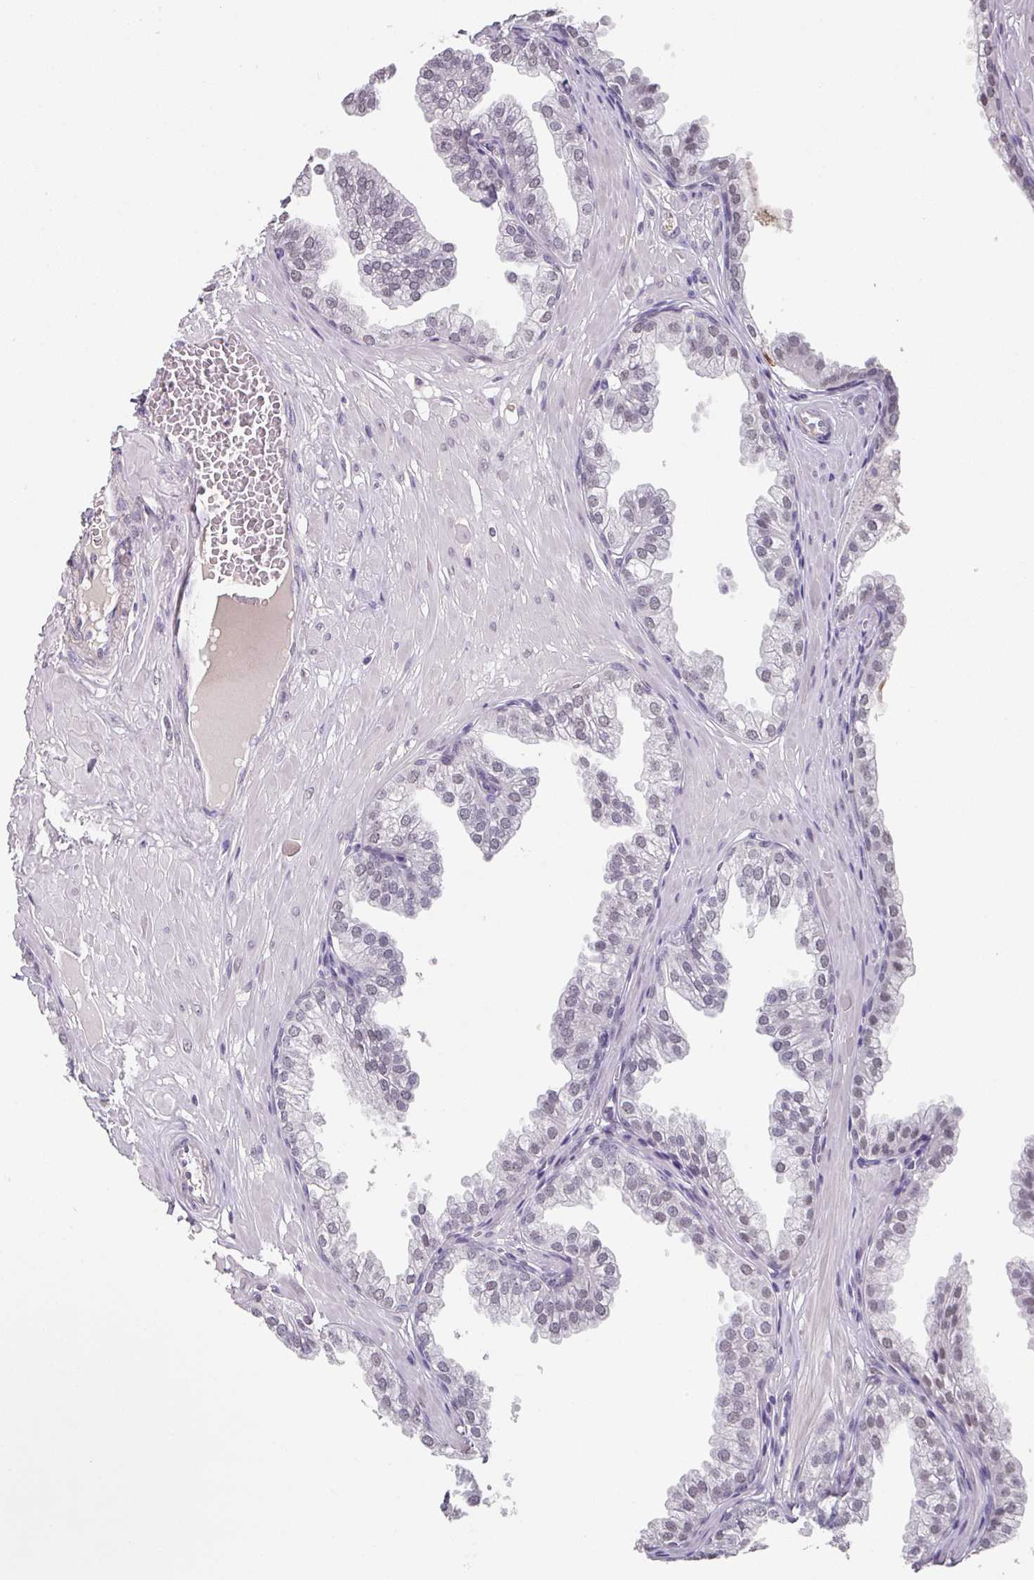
{"staining": {"intensity": "negative", "quantity": "none", "location": "none"}, "tissue": "prostate", "cell_type": "Glandular cells", "image_type": "normal", "snomed": [{"axis": "morphology", "description": "Normal tissue, NOS"}, {"axis": "topography", "description": "Prostate"}, {"axis": "topography", "description": "Peripheral nerve tissue"}], "caption": "Protein analysis of normal prostate demonstrates no significant expression in glandular cells.", "gene": "C1QB", "patient": {"sex": "male", "age": 55}}